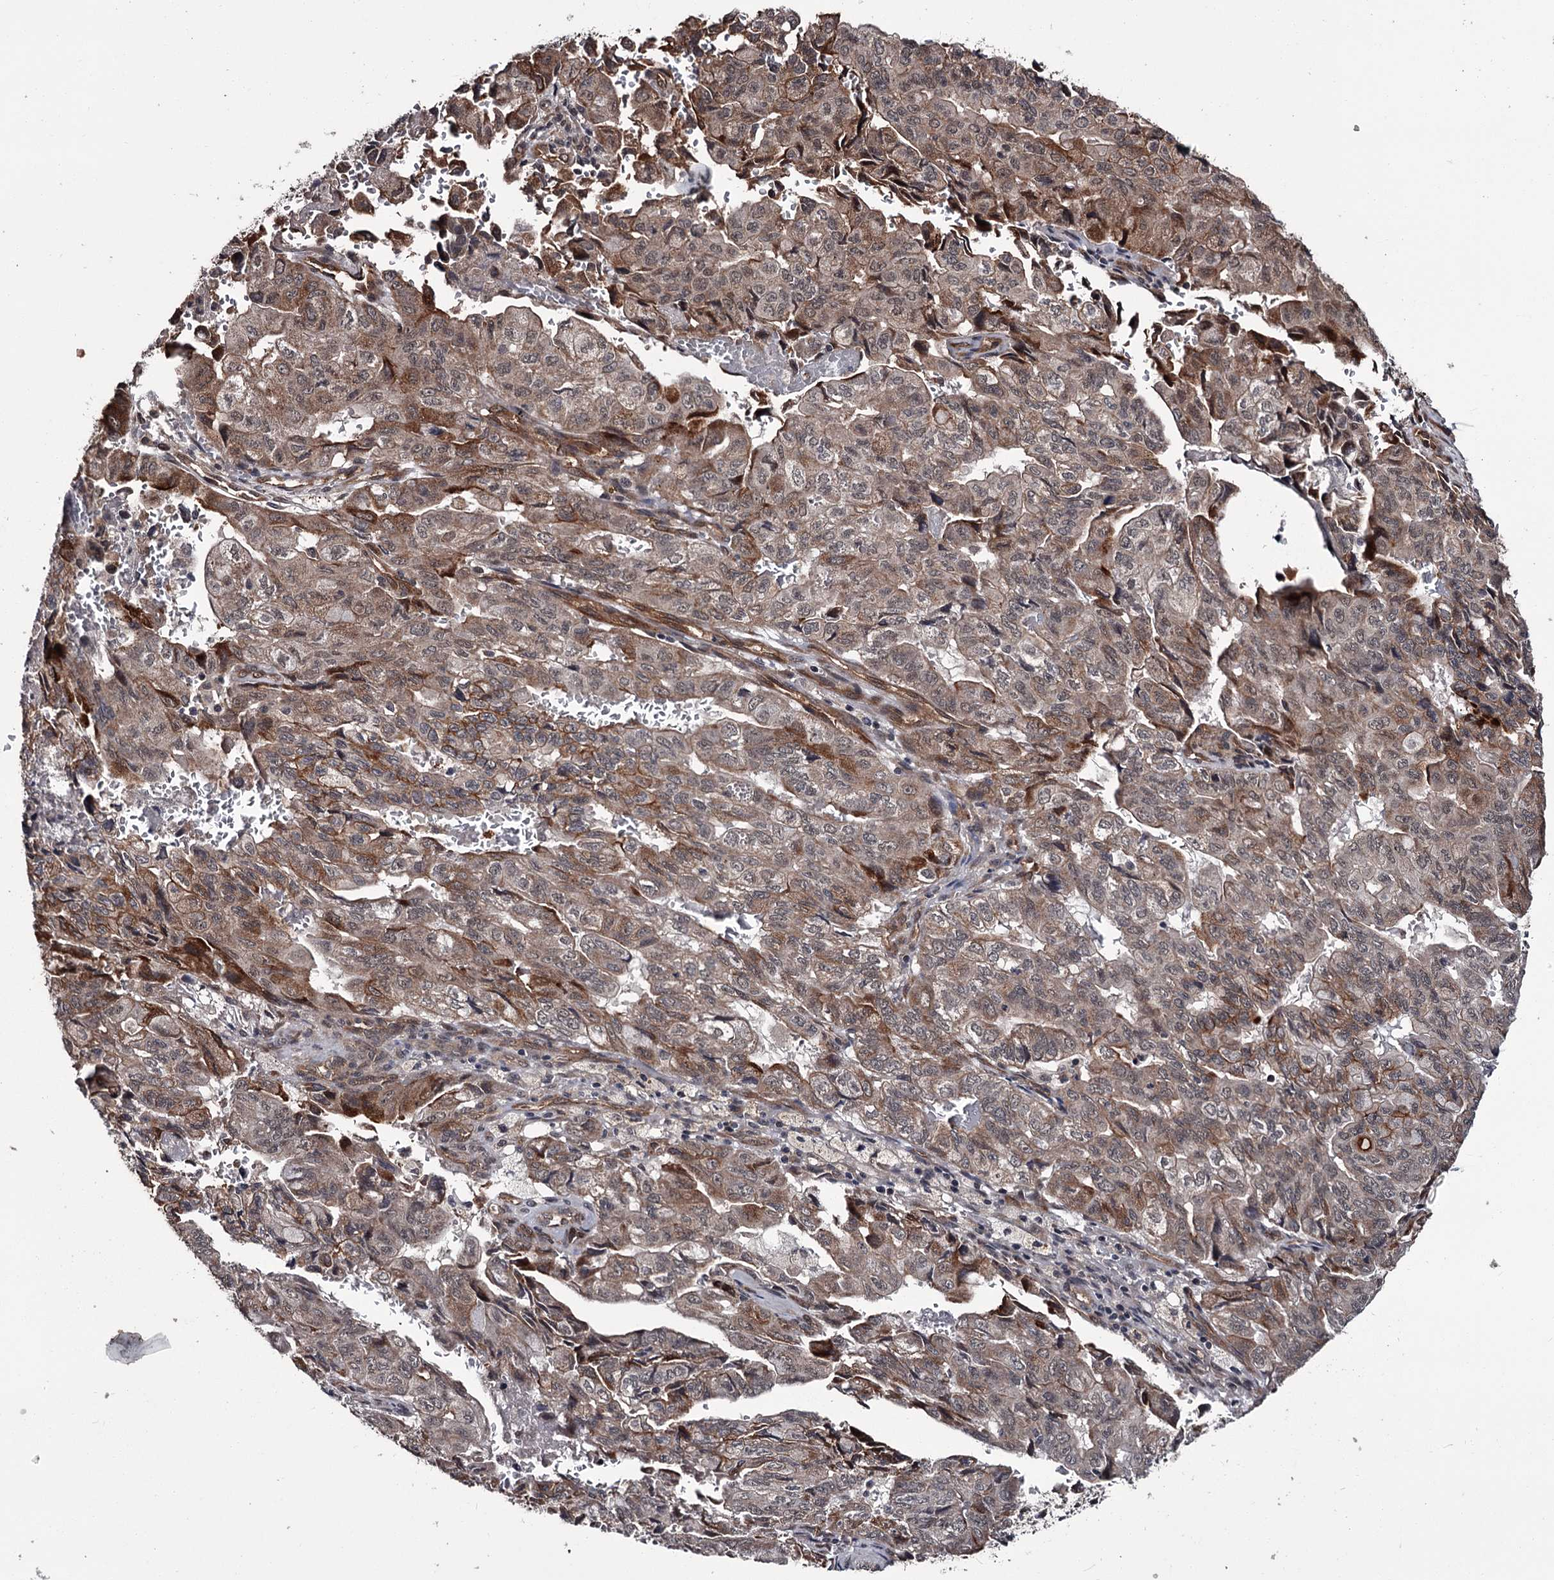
{"staining": {"intensity": "weak", "quantity": ">75%", "location": "cytoplasmic/membranous,nuclear"}, "tissue": "pancreatic cancer", "cell_type": "Tumor cells", "image_type": "cancer", "snomed": [{"axis": "morphology", "description": "Adenocarcinoma, NOS"}, {"axis": "topography", "description": "Pancreas"}], "caption": "DAB immunohistochemical staining of pancreatic cancer reveals weak cytoplasmic/membranous and nuclear protein positivity in about >75% of tumor cells. The staining was performed using DAB (3,3'-diaminobenzidine), with brown indicating positive protein expression. Nuclei are stained blue with hematoxylin.", "gene": "CDC42EP2", "patient": {"sex": "male", "age": 59}}